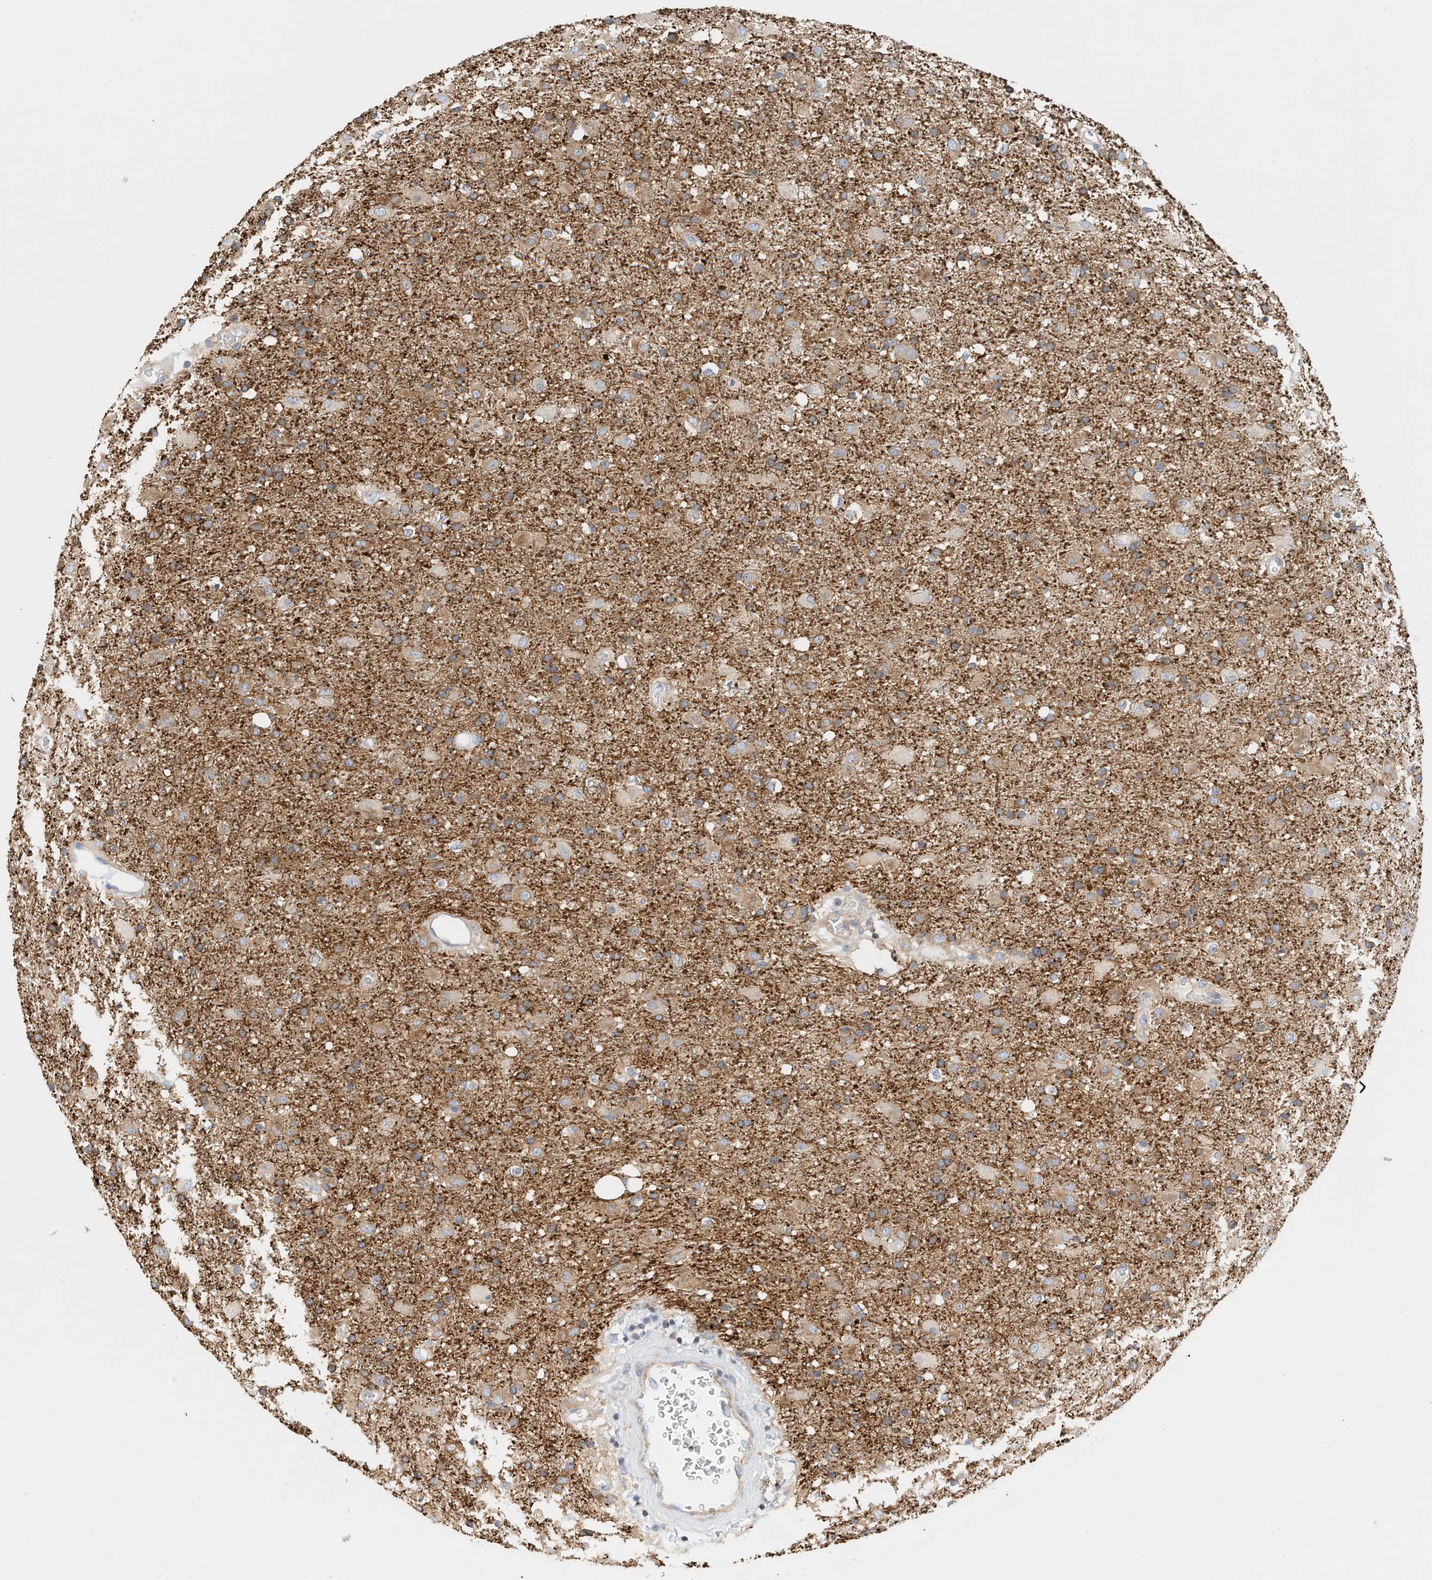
{"staining": {"intensity": "moderate", "quantity": "25%-75%", "location": "cytoplasmic/membranous"}, "tissue": "glioma", "cell_type": "Tumor cells", "image_type": "cancer", "snomed": [{"axis": "morphology", "description": "Glioma, malignant, Low grade"}, {"axis": "topography", "description": "Brain"}], "caption": "This is a micrograph of IHC staining of low-grade glioma (malignant), which shows moderate expression in the cytoplasmic/membranous of tumor cells.", "gene": "MICAL1", "patient": {"sex": "male", "age": 65}}